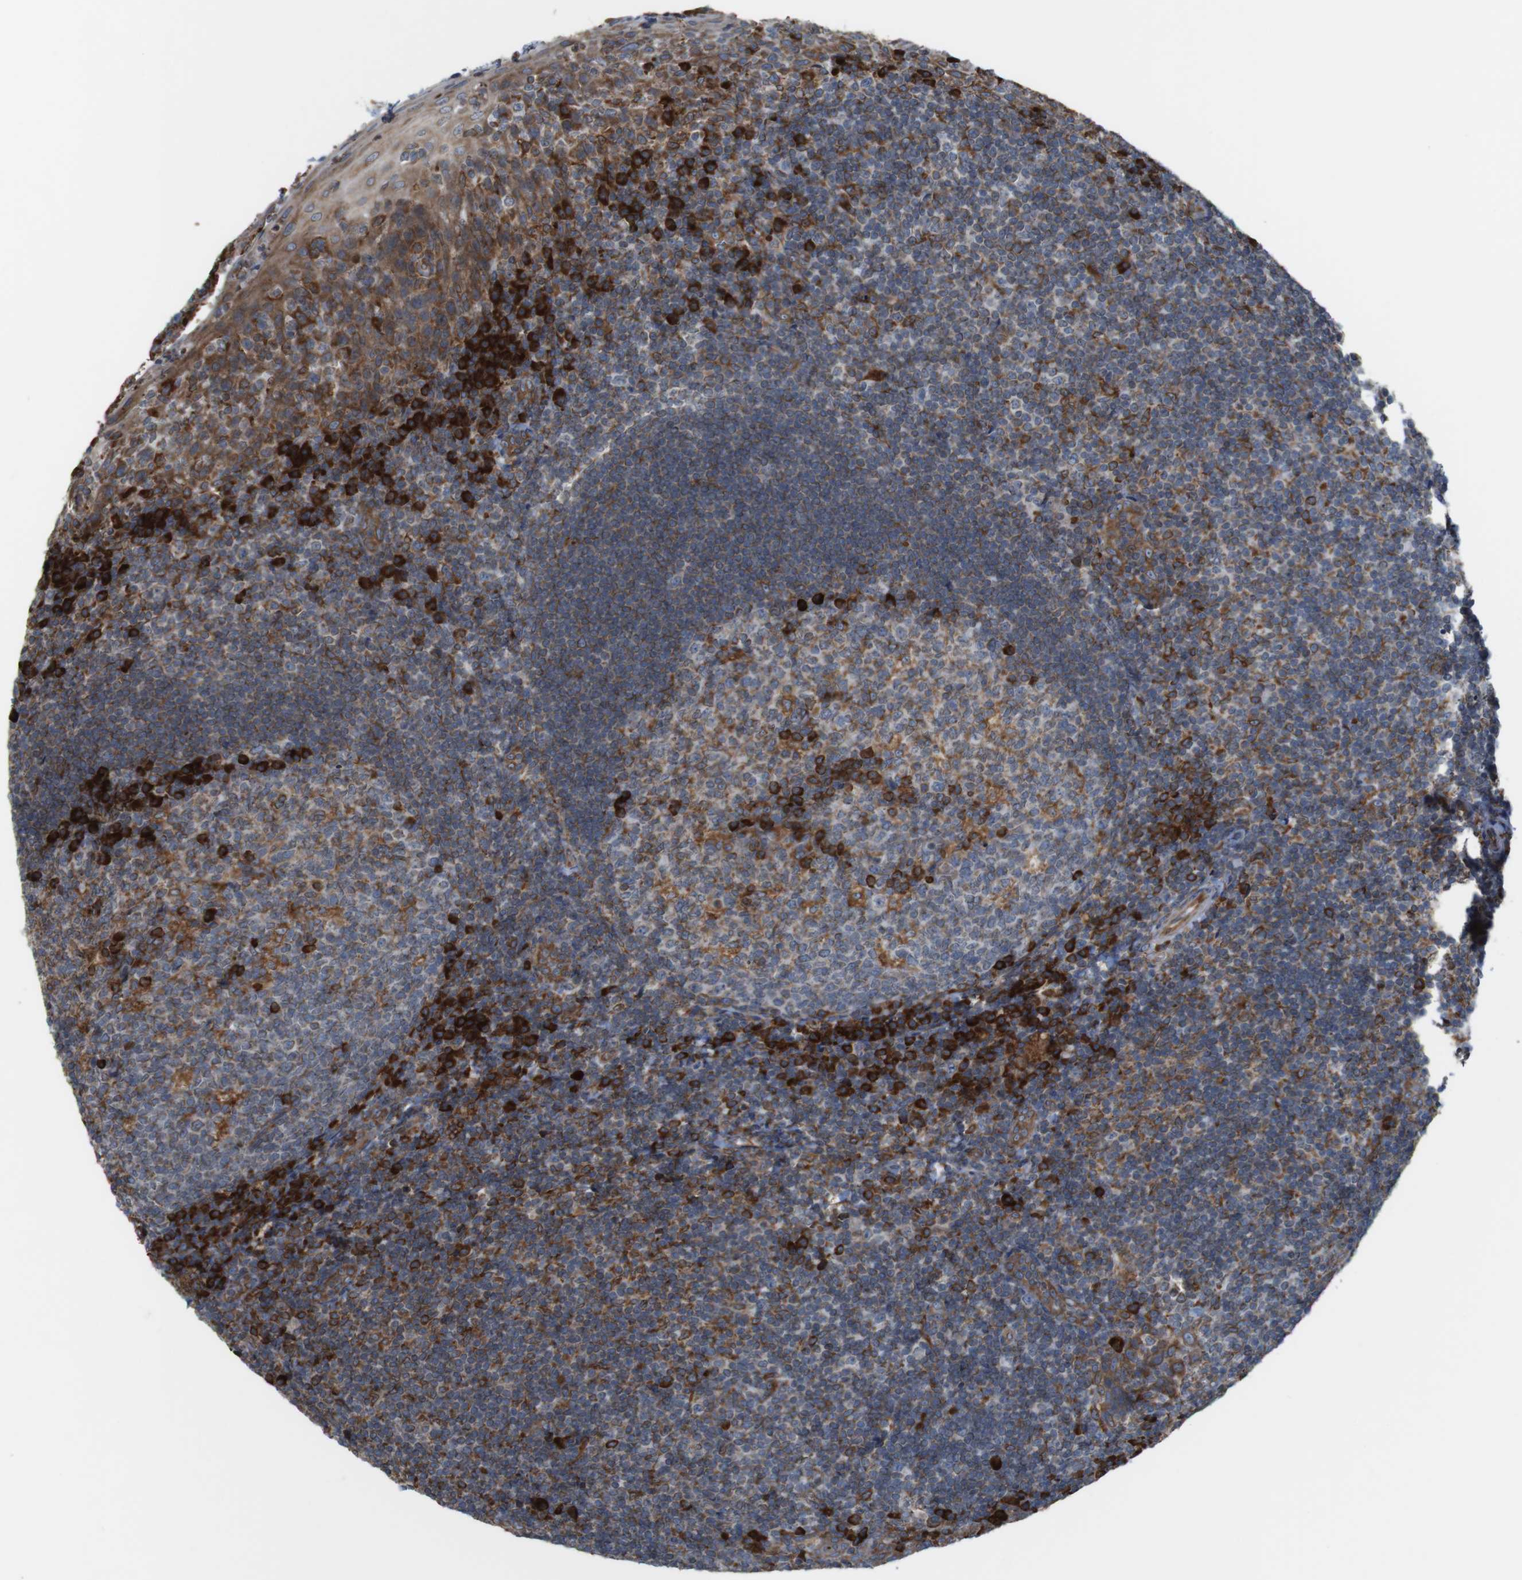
{"staining": {"intensity": "strong", "quantity": "<25%", "location": "cytoplasmic/membranous"}, "tissue": "tonsil", "cell_type": "Germinal center cells", "image_type": "normal", "snomed": [{"axis": "morphology", "description": "Normal tissue, NOS"}, {"axis": "topography", "description": "Tonsil"}], "caption": "Brown immunohistochemical staining in benign tonsil exhibits strong cytoplasmic/membranous staining in approximately <25% of germinal center cells. The protein is stained brown, and the nuclei are stained in blue (DAB (3,3'-diaminobenzidine) IHC with brightfield microscopy, high magnification).", "gene": "UGGT1", "patient": {"sex": "male", "age": 37}}